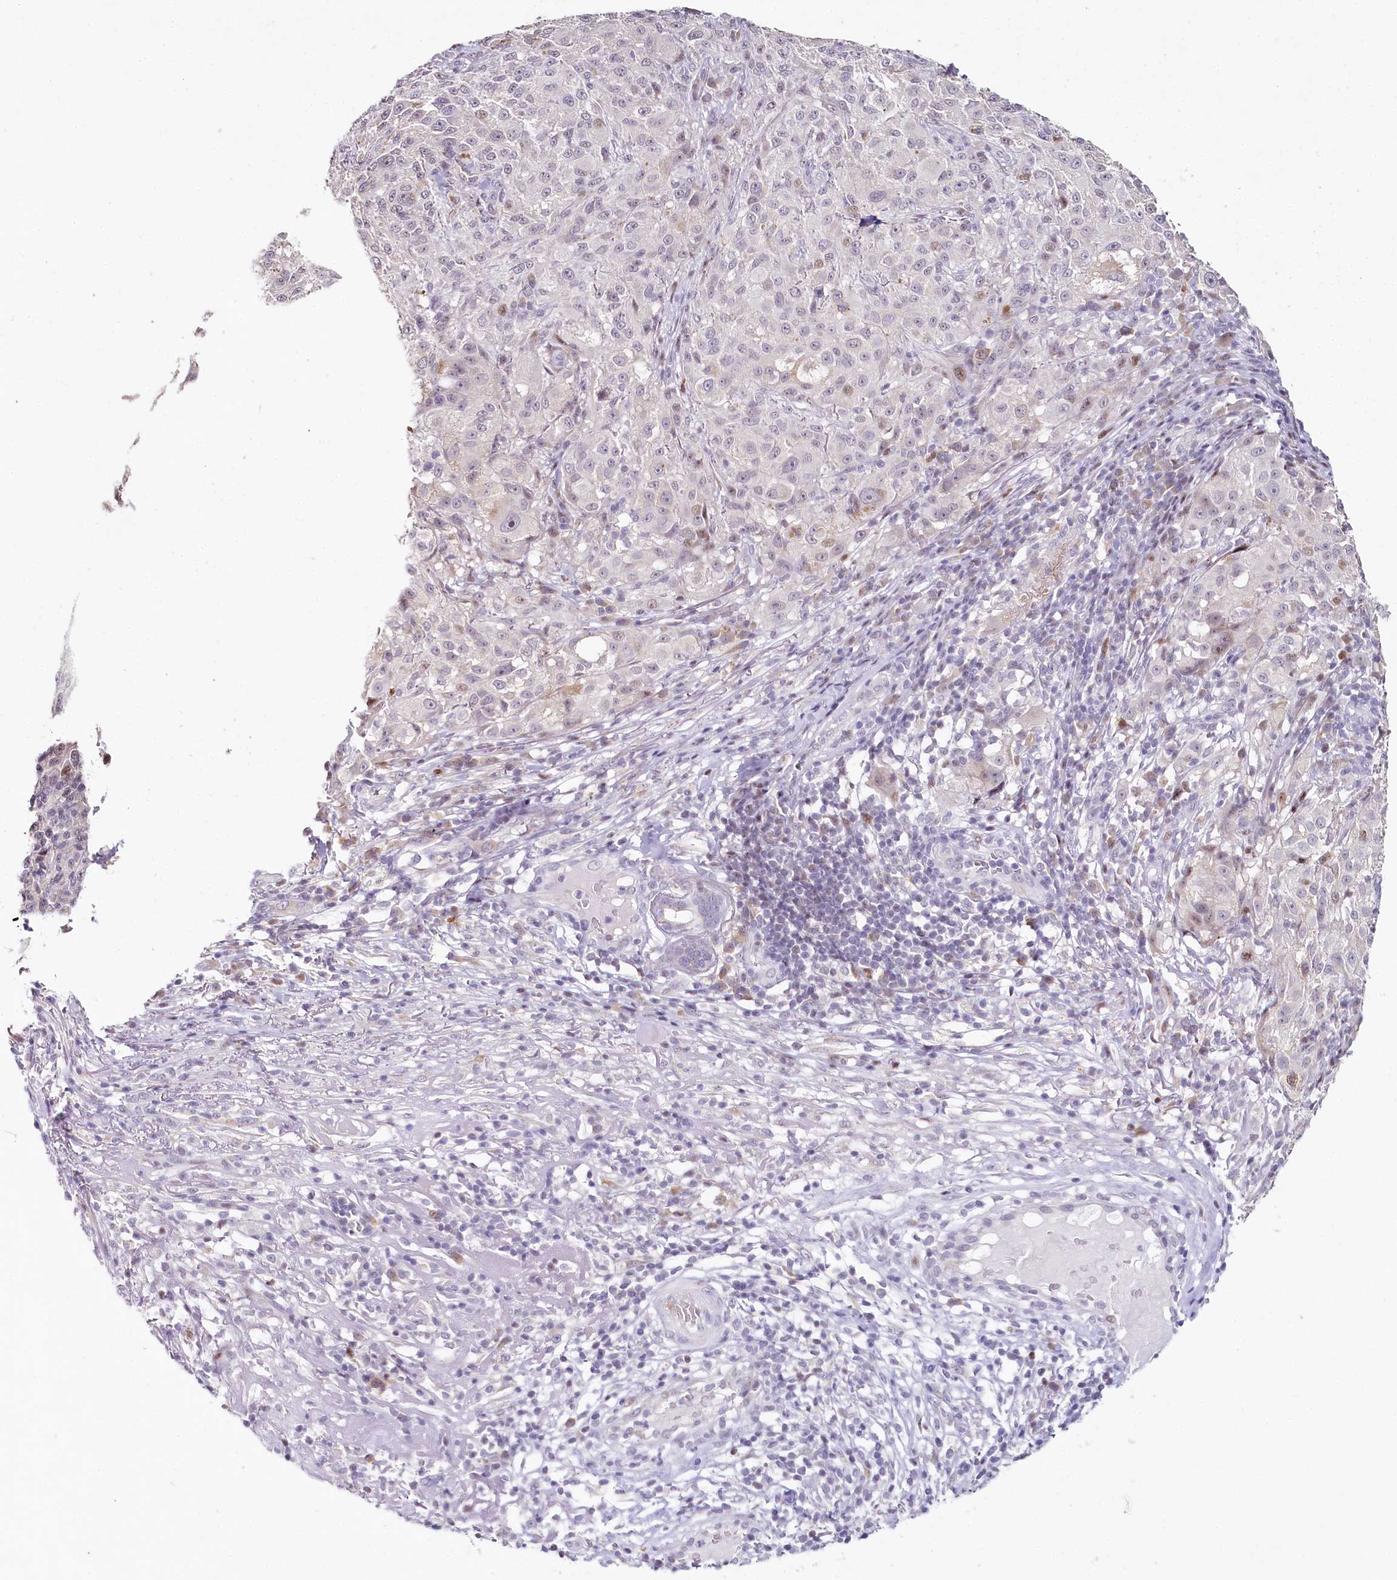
{"staining": {"intensity": "negative", "quantity": "none", "location": "none"}, "tissue": "melanoma", "cell_type": "Tumor cells", "image_type": "cancer", "snomed": [{"axis": "morphology", "description": "Necrosis, NOS"}, {"axis": "morphology", "description": "Malignant melanoma, NOS"}, {"axis": "topography", "description": "Skin"}], "caption": "Malignant melanoma was stained to show a protein in brown. There is no significant staining in tumor cells.", "gene": "HPD", "patient": {"sex": "female", "age": 87}}